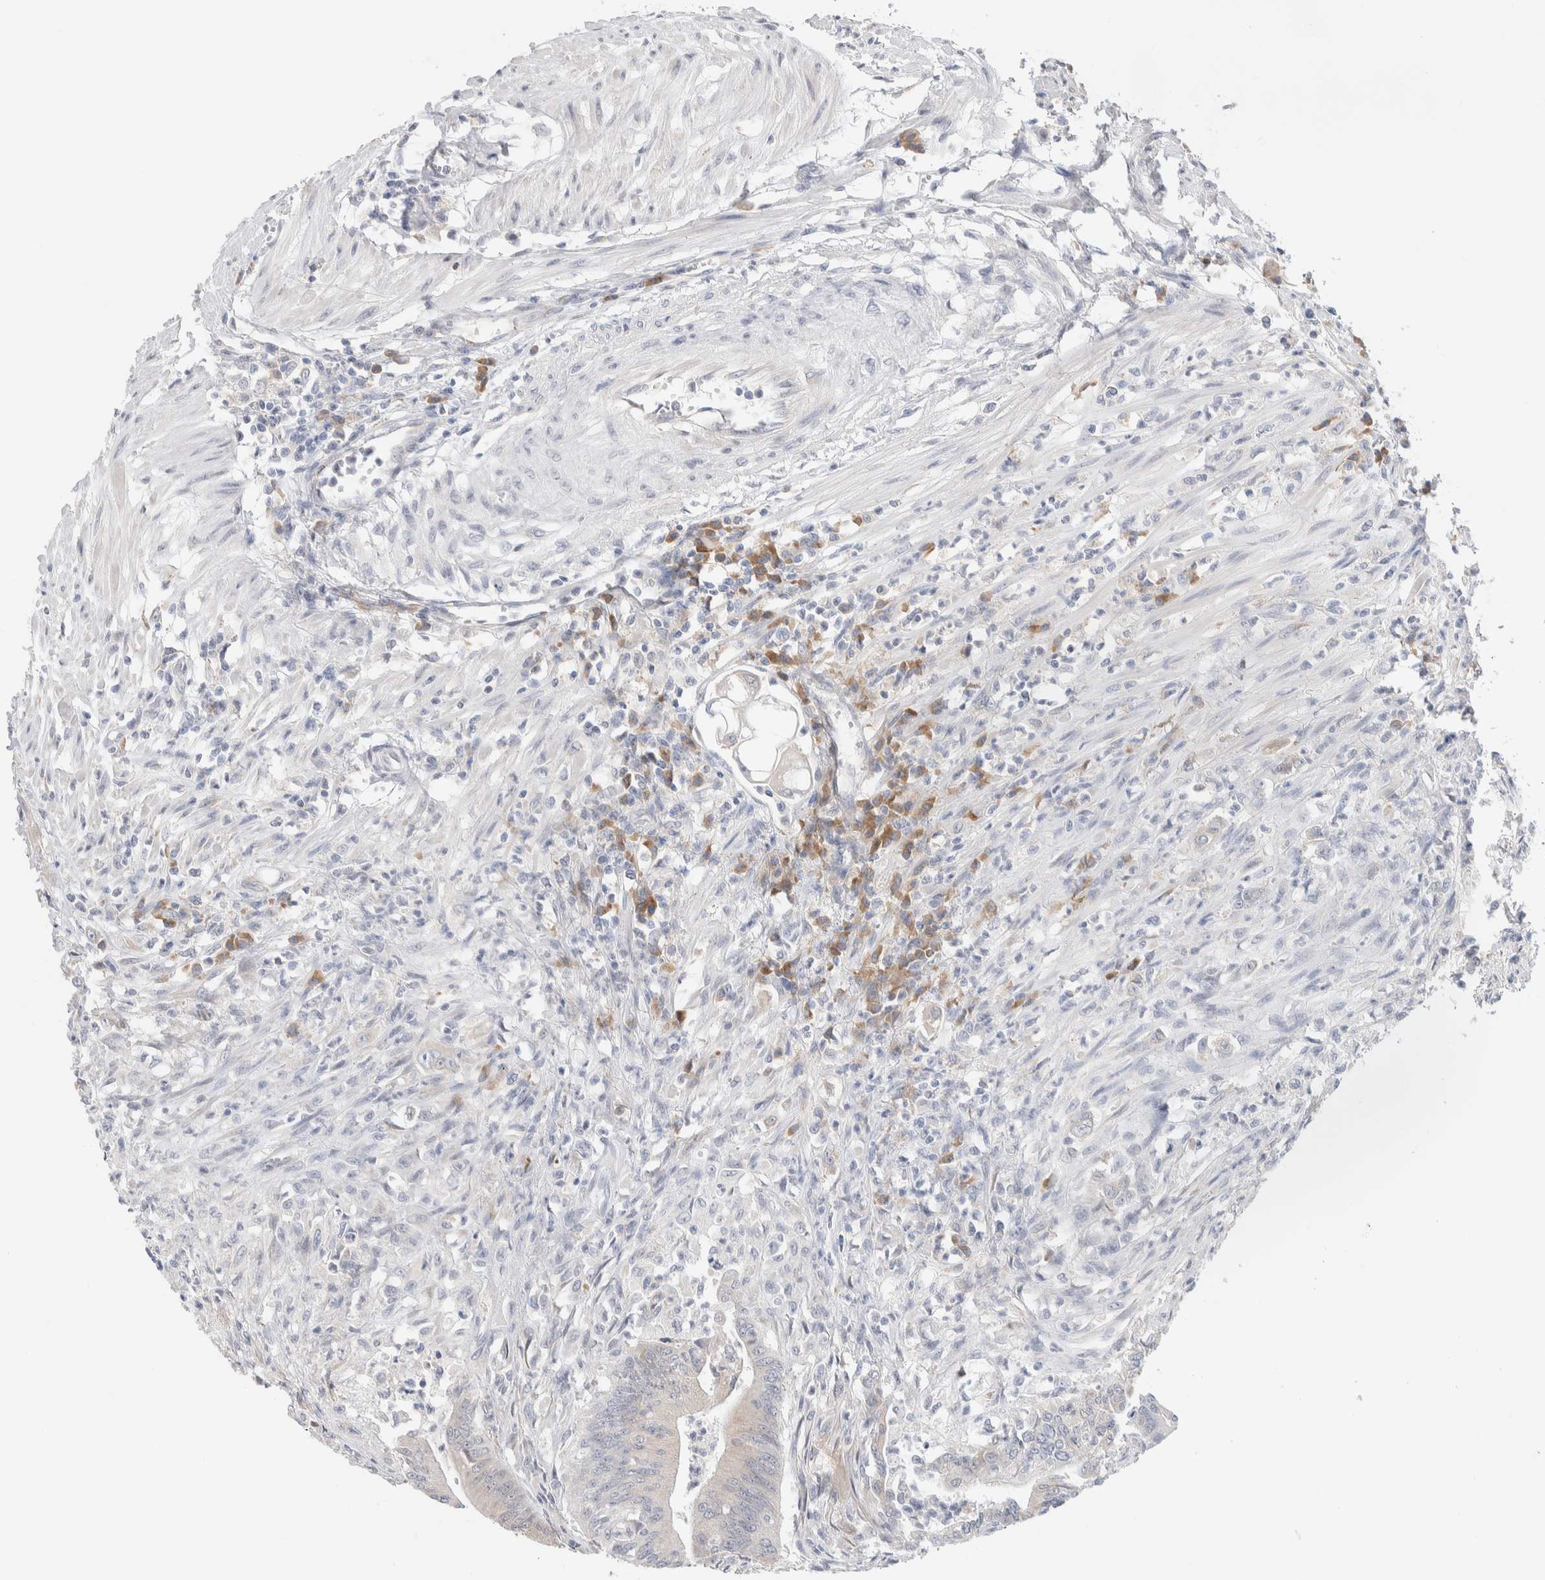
{"staining": {"intensity": "weak", "quantity": "<25%", "location": "cytoplasmic/membranous"}, "tissue": "colorectal cancer", "cell_type": "Tumor cells", "image_type": "cancer", "snomed": [{"axis": "morphology", "description": "Adenoma, NOS"}, {"axis": "morphology", "description": "Adenocarcinoma, NOS"}, {"axis": "topography", "description": "Colon"}], "caption": "DAB immunohistochemical staining of human colorectal adenoma reveals no significant staining in tumor cells. (DAB (3,3'-diaminobenzidine) immunohistochemistry (IHC) visualized using brightfield microscopy, high magnification).", "gene": "RUSF1", "patient": {"sex": "male", "age": 79}}